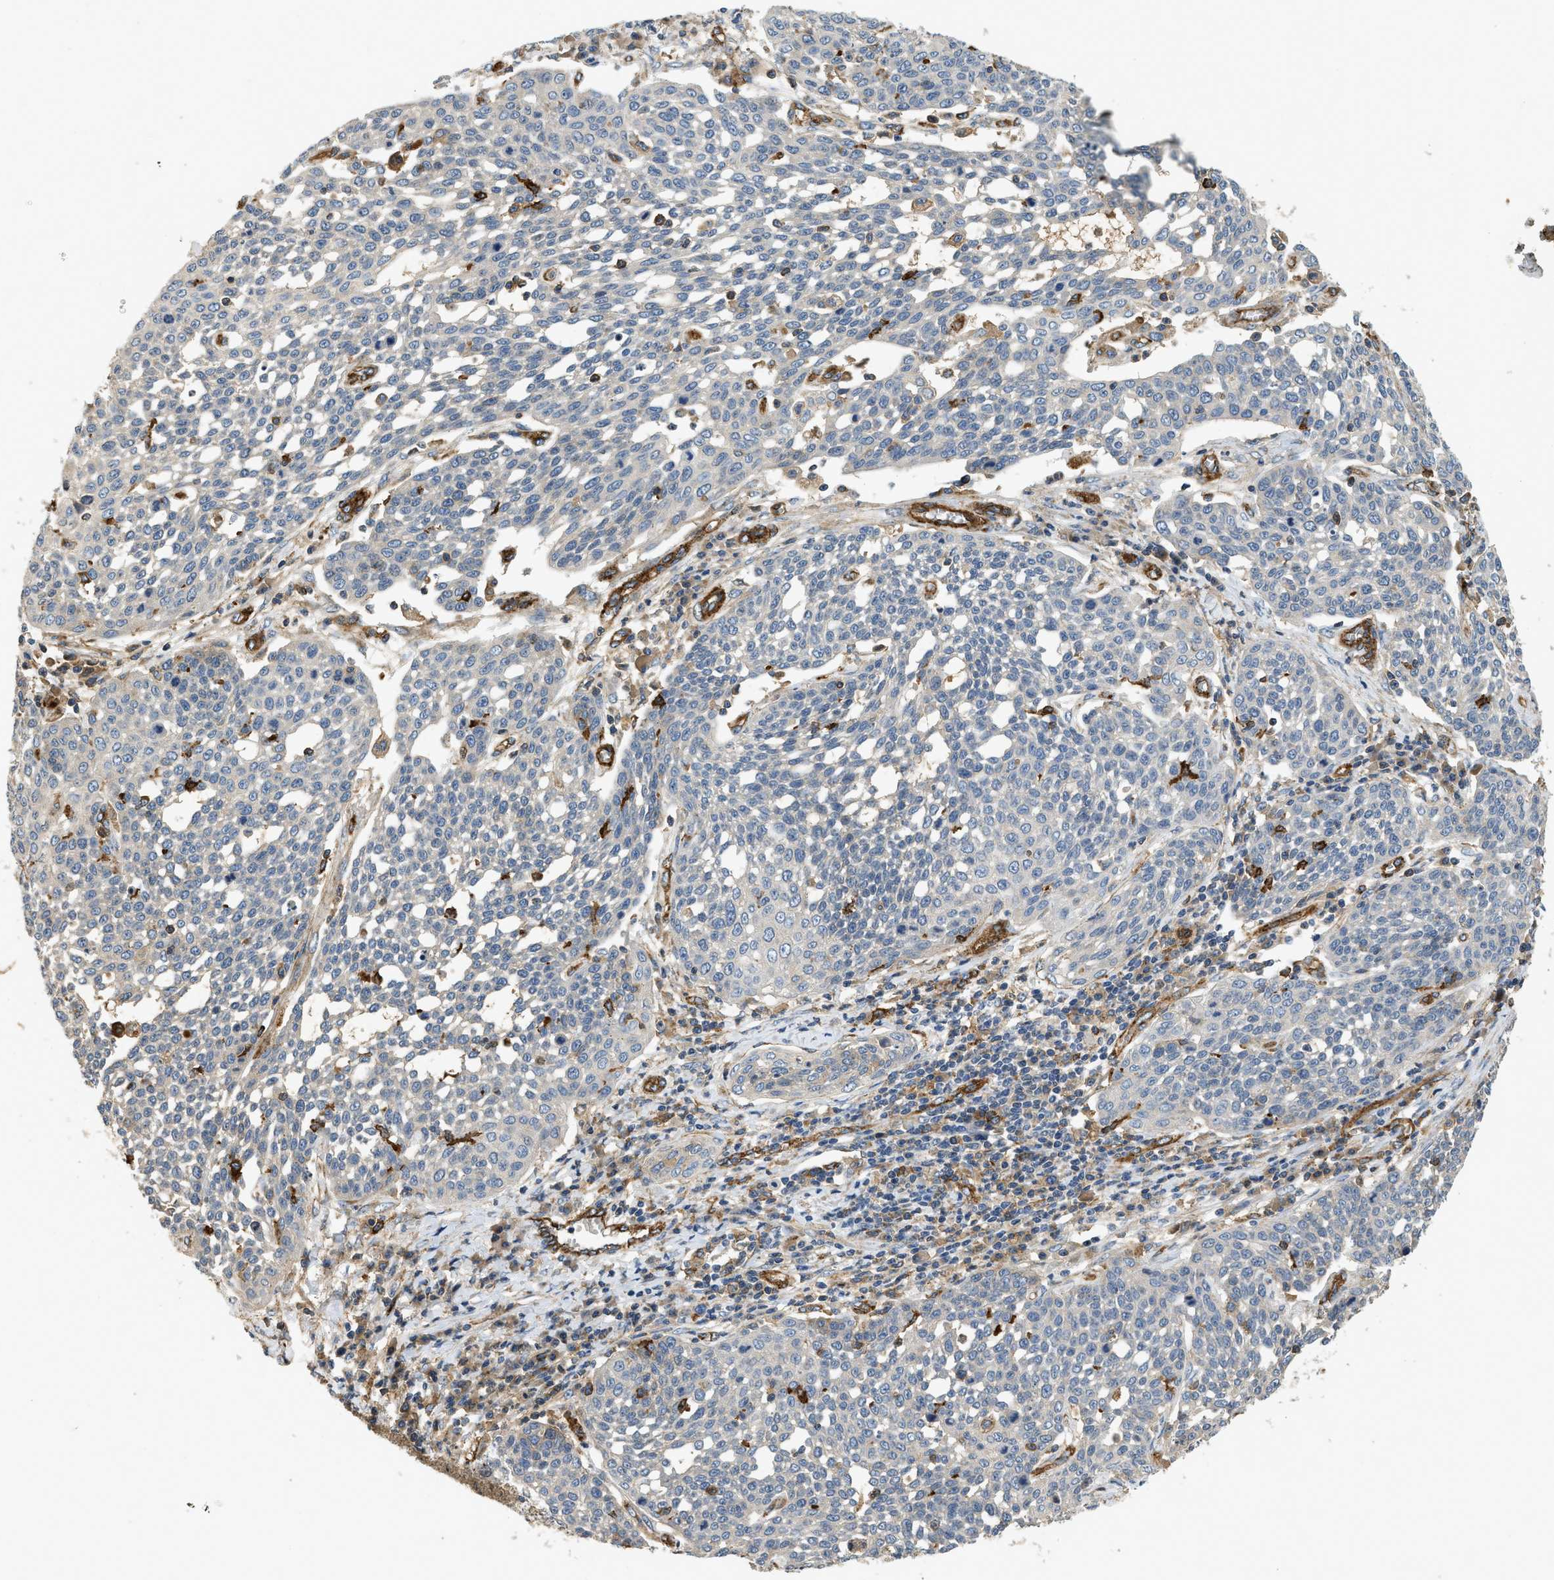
{"staining": {"intensity": "negative", "quantity": "none", "location": "none"}, "tissue": "cervical cancer", "cell_type": "Tumor cells", "image_type": "cancer", "snomed": [{"axis": "morphology", "description": "Squamous cell carcinoma, NOS"}, {"axis": "topography", "description": "Cervix"}], "caption": "This image is of cervical cancer (squamous cell carcinoma) stained with immunohistochemistry to label a protein in brown with the nuclei are counter-stained blue. There is no staining in tumor cells.", "gene": "HIP1", "patient": {"sex": "female", "age": 34}}